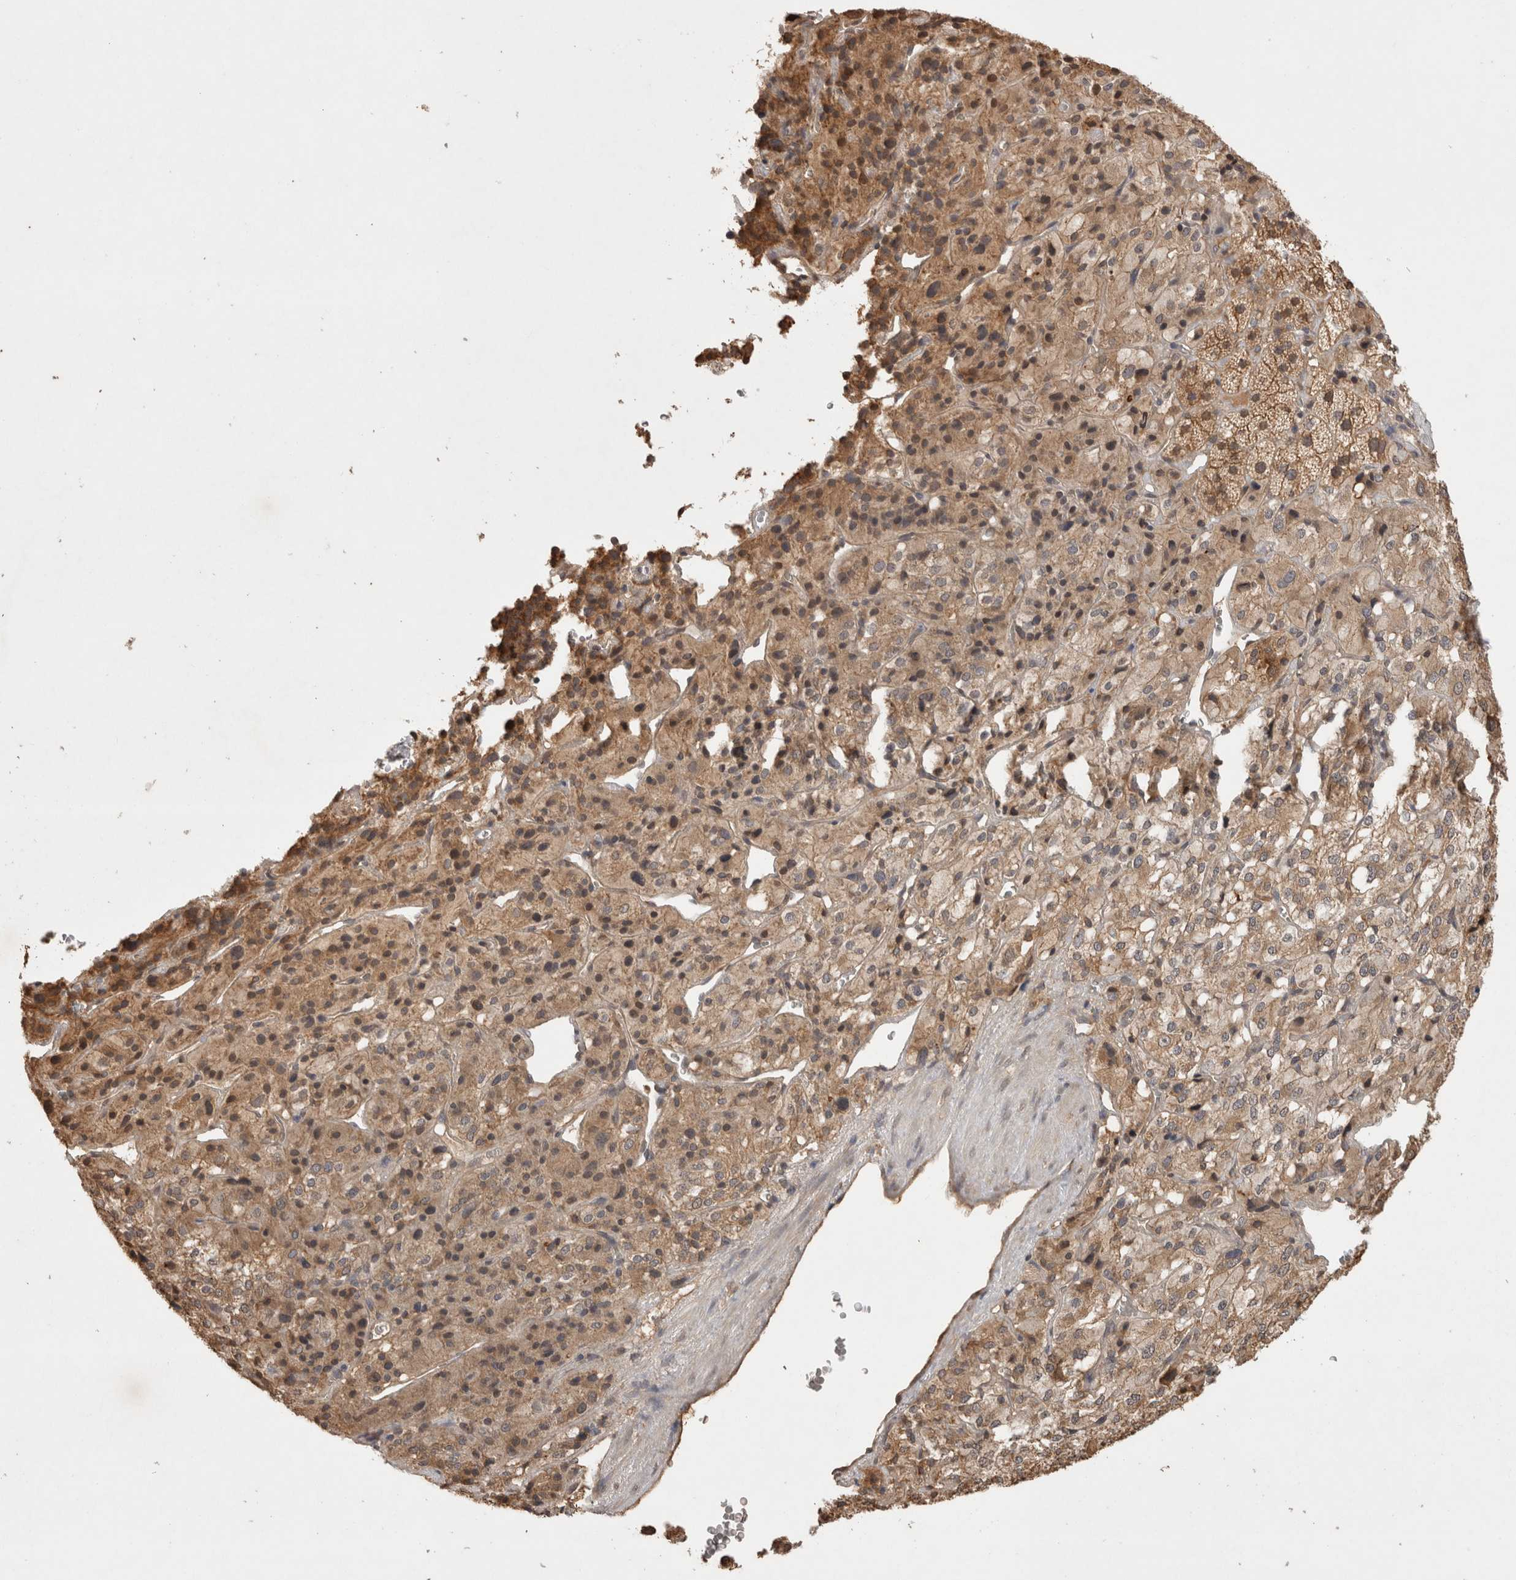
{"staining": {"intensity": "moderate", "quantity": ">75%", "location": "cytoplasmic/membranous"}, "tissue": "adrenal gland", "cell_type": "Glandular cells", "image_type": "normal", "snomed": [{"axis": "morphology", "description": "Normal tissue, NOS"}, {"axis": "topography", "description": "Adrenal gland"}], "caption": "Brown immunohistochemical staining in normal human adrenal gland reveals moderate cytoplasmic/membranous staining in approximately >75% of glandular cells. Immunohistochemistry (ihc) stains the protein of interest in brown and the nuclei are stained blue.", "gene": "PRMT3", "patient": {"sex": "female", "age": 44}}